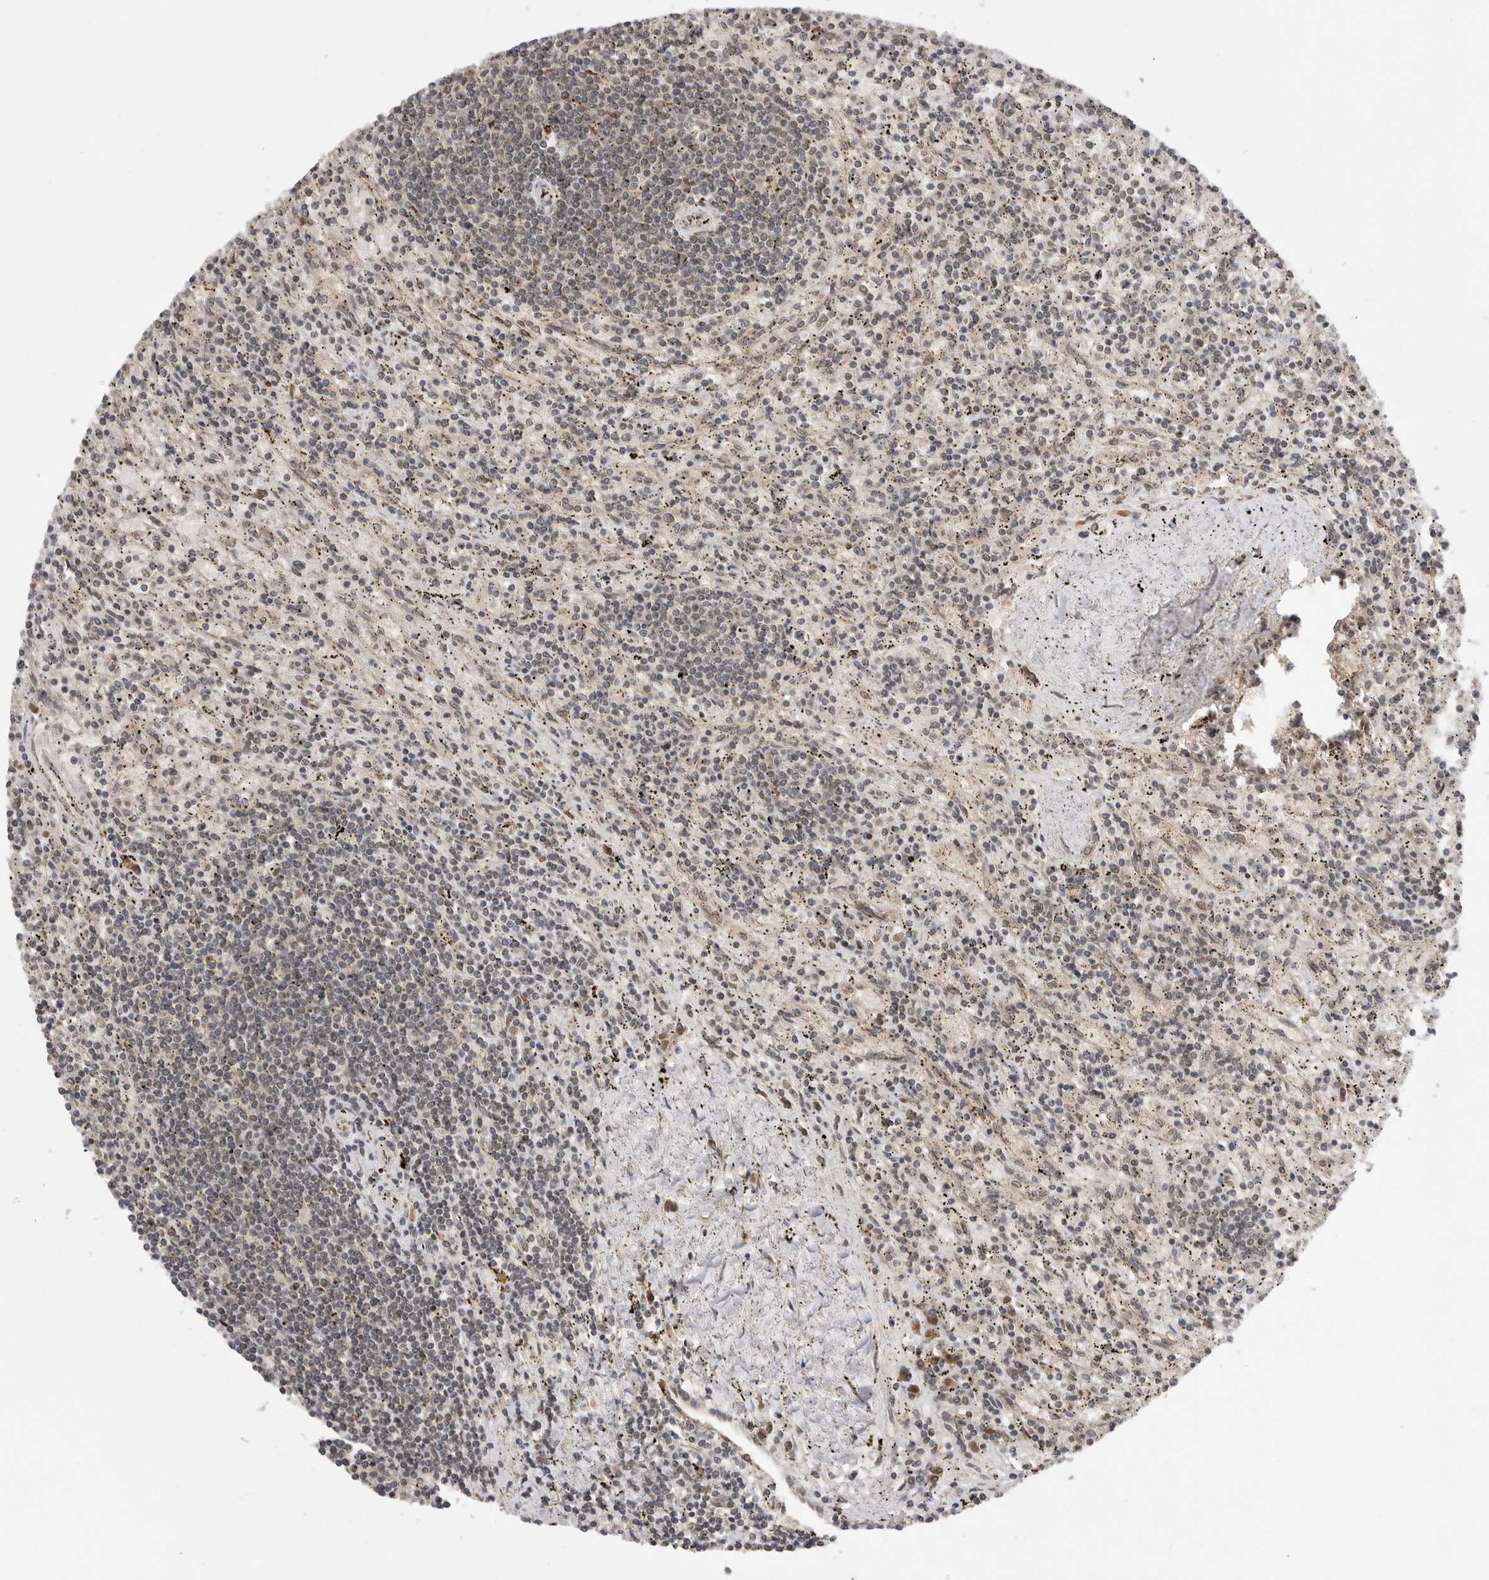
{"staining": {"intensity": "negative", "quantity": "none", "location": "none"}, "tissue": "lymphoma", "cell_type": "Tumor cells", "image_type": "cancer", "snomed": [{"axis": "morphology", "description": "Malignant lymphoma, non-Hodgkin's type, Low grade"}, {"axis": "topography", "description": "Spleen"}], "caption": "There is no significant staining in tumor cells of lymphoma.", "gene": "TMEM65", "patient": {"sex": "male", "age": 76}}